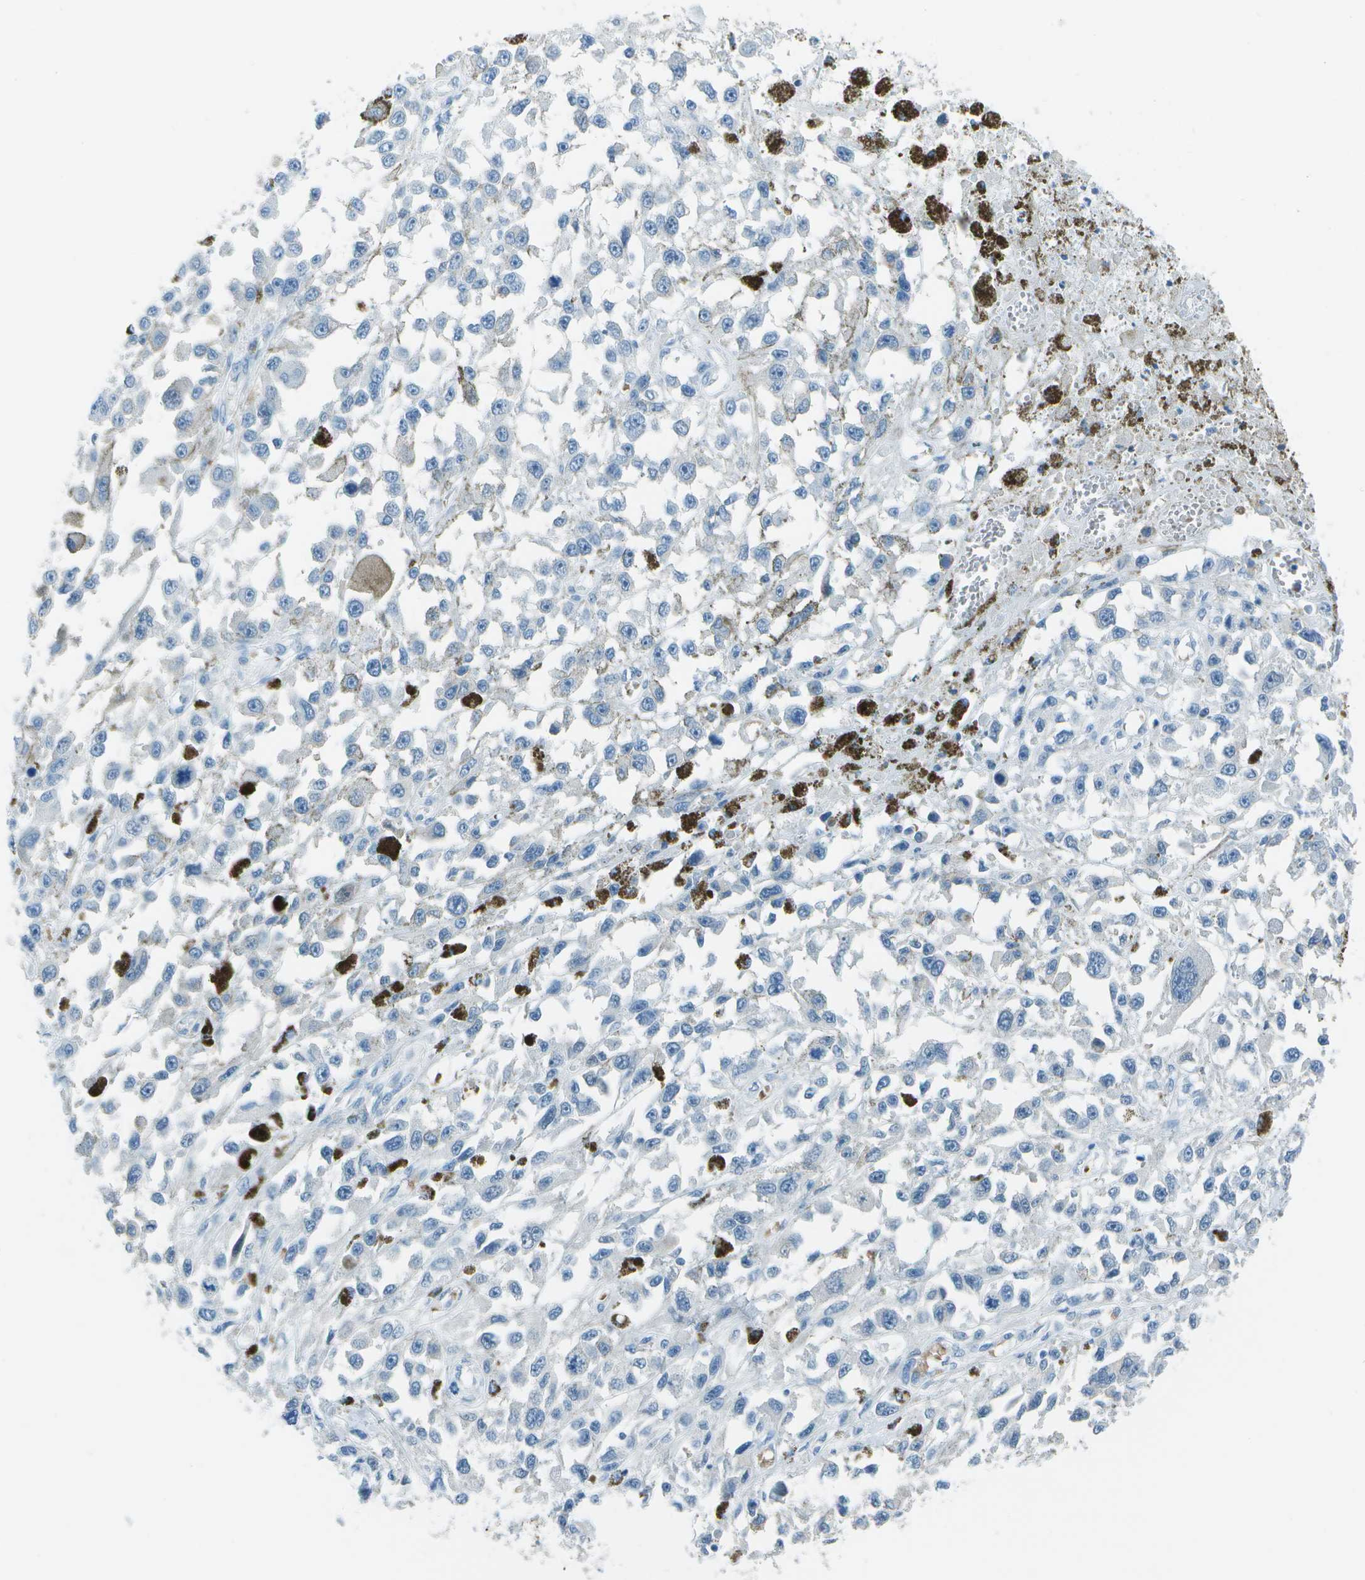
{"staining": {"intensity": "negative", "quantity": "none", "location": "none"}, "tissue": "melanoma", "cell_type": "Tumor cells", "image_type": "cancer", "snomed": [{"axis": "morphology", "description": "Malignant melanoma, Metastatic site"}, {"axis": "topography", "description": "Lymph node"}], "caption": "IHC of human melanoma demonstrates no positivity in tumor cells. (DAB (3,3'-diaminobenzidine) immunohistochemistry, high magnification).", "gene": "ASL", "patient": {"sex": "male", "age": 59}}